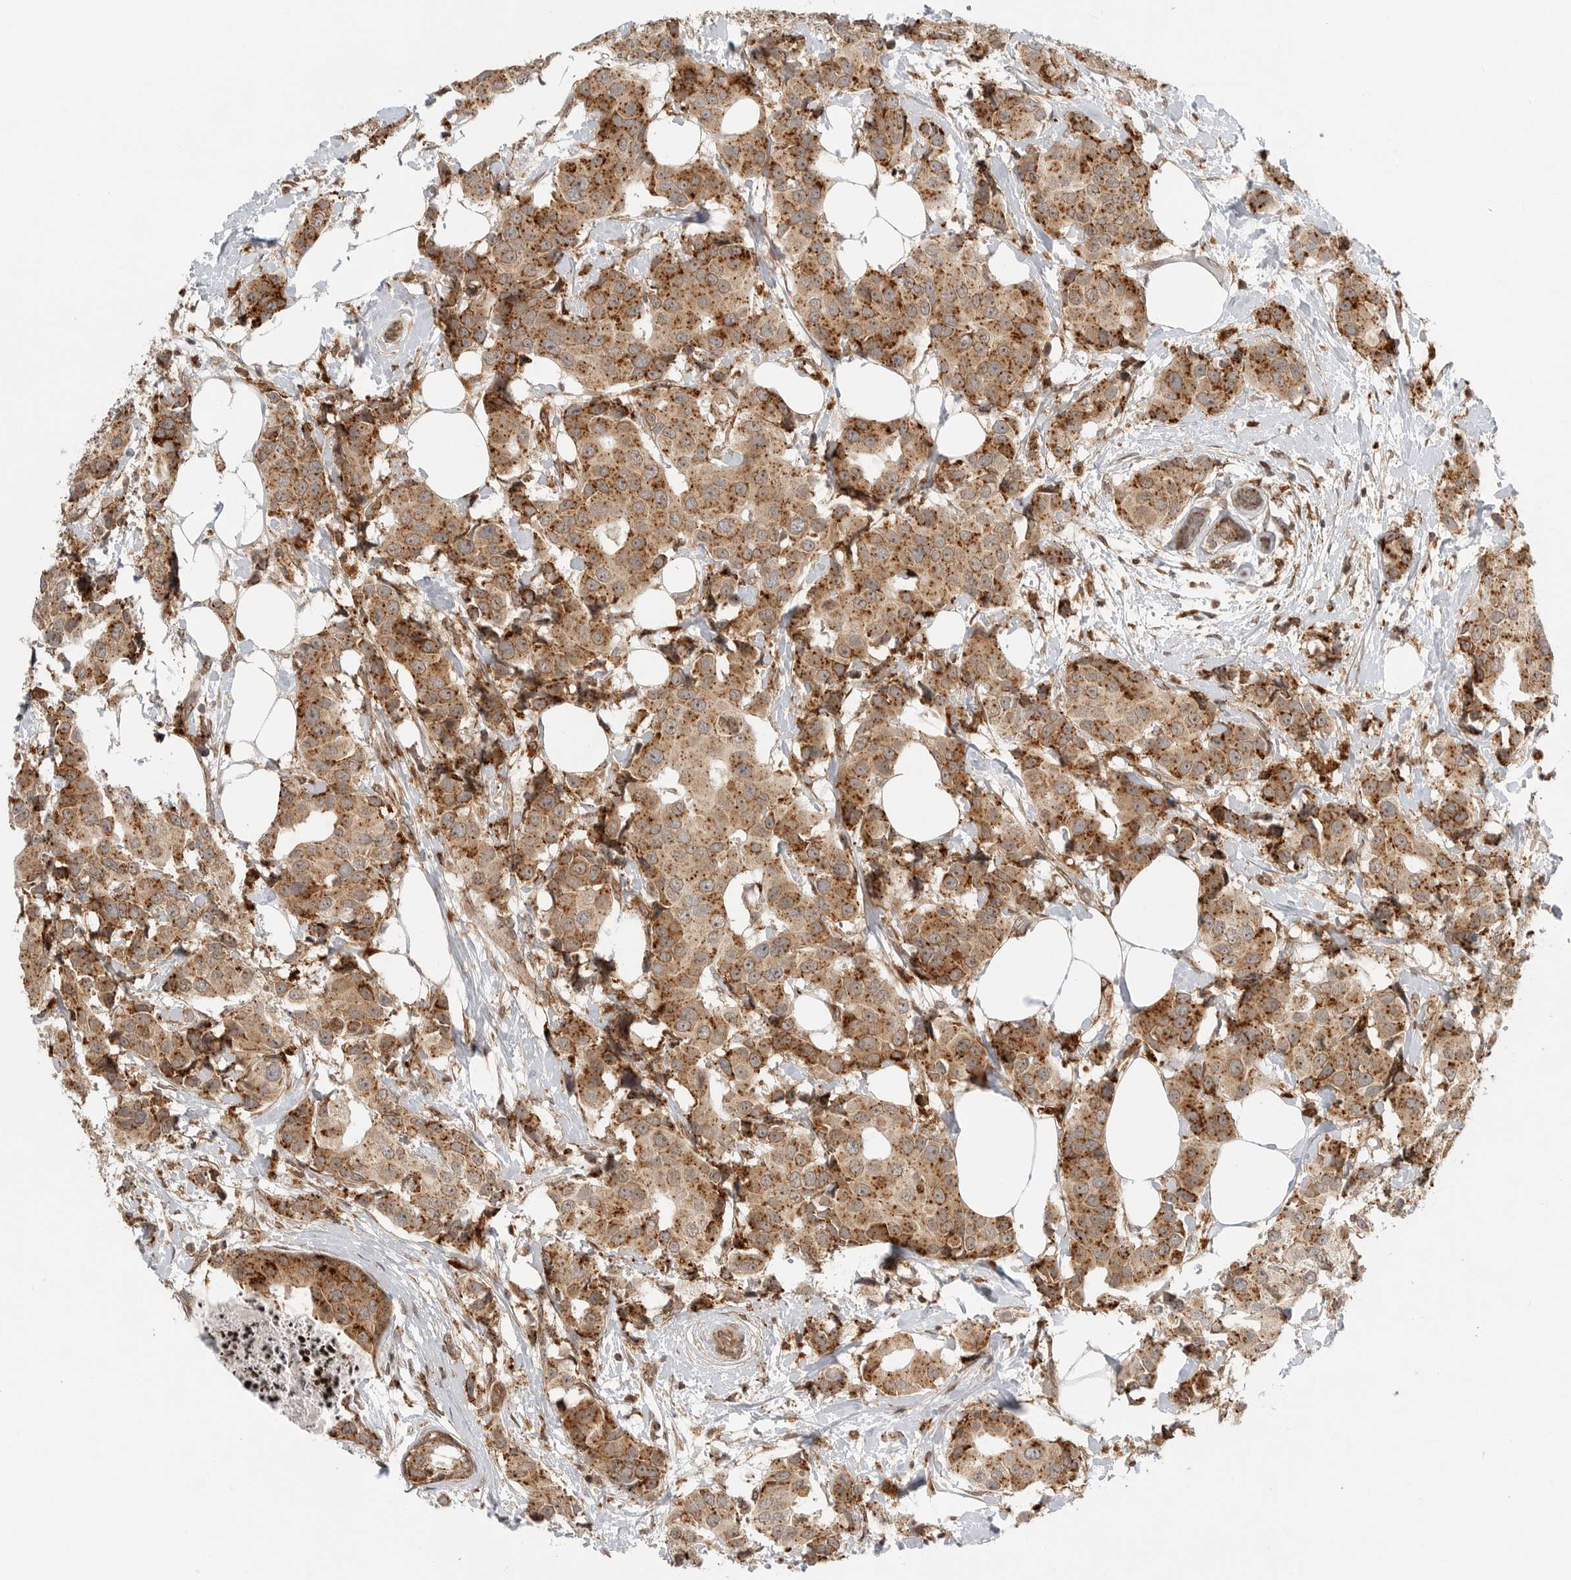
{"staining": {"intensity": "moderate", "quantity": ">75%", "location": "cytoplasmic/membranous"}, "tissue": "breast cancer", "cell_type": "Tumor cells", "image_type": "cancer", "snomed": [{"axis": "morphology", "description": "Normal tissue, NOS"}, {"axis": "morphology", "description": "Duct carcinoma"}, {"axis": "topography", "description": "Breast"}], "caption": "Immunohistochemical staining of human breast cancer shows moderate cytoplasmic/membranous protein expression in approximately >75% of tumor cells. (Stains: DAB (3,3'-diaminobenzidine) in brown, nuclei in blue, Microscopy: brightfield microscopy at high magnification).", "gene": "IDUA", "patient": {"sex": "female", "age": 39}}